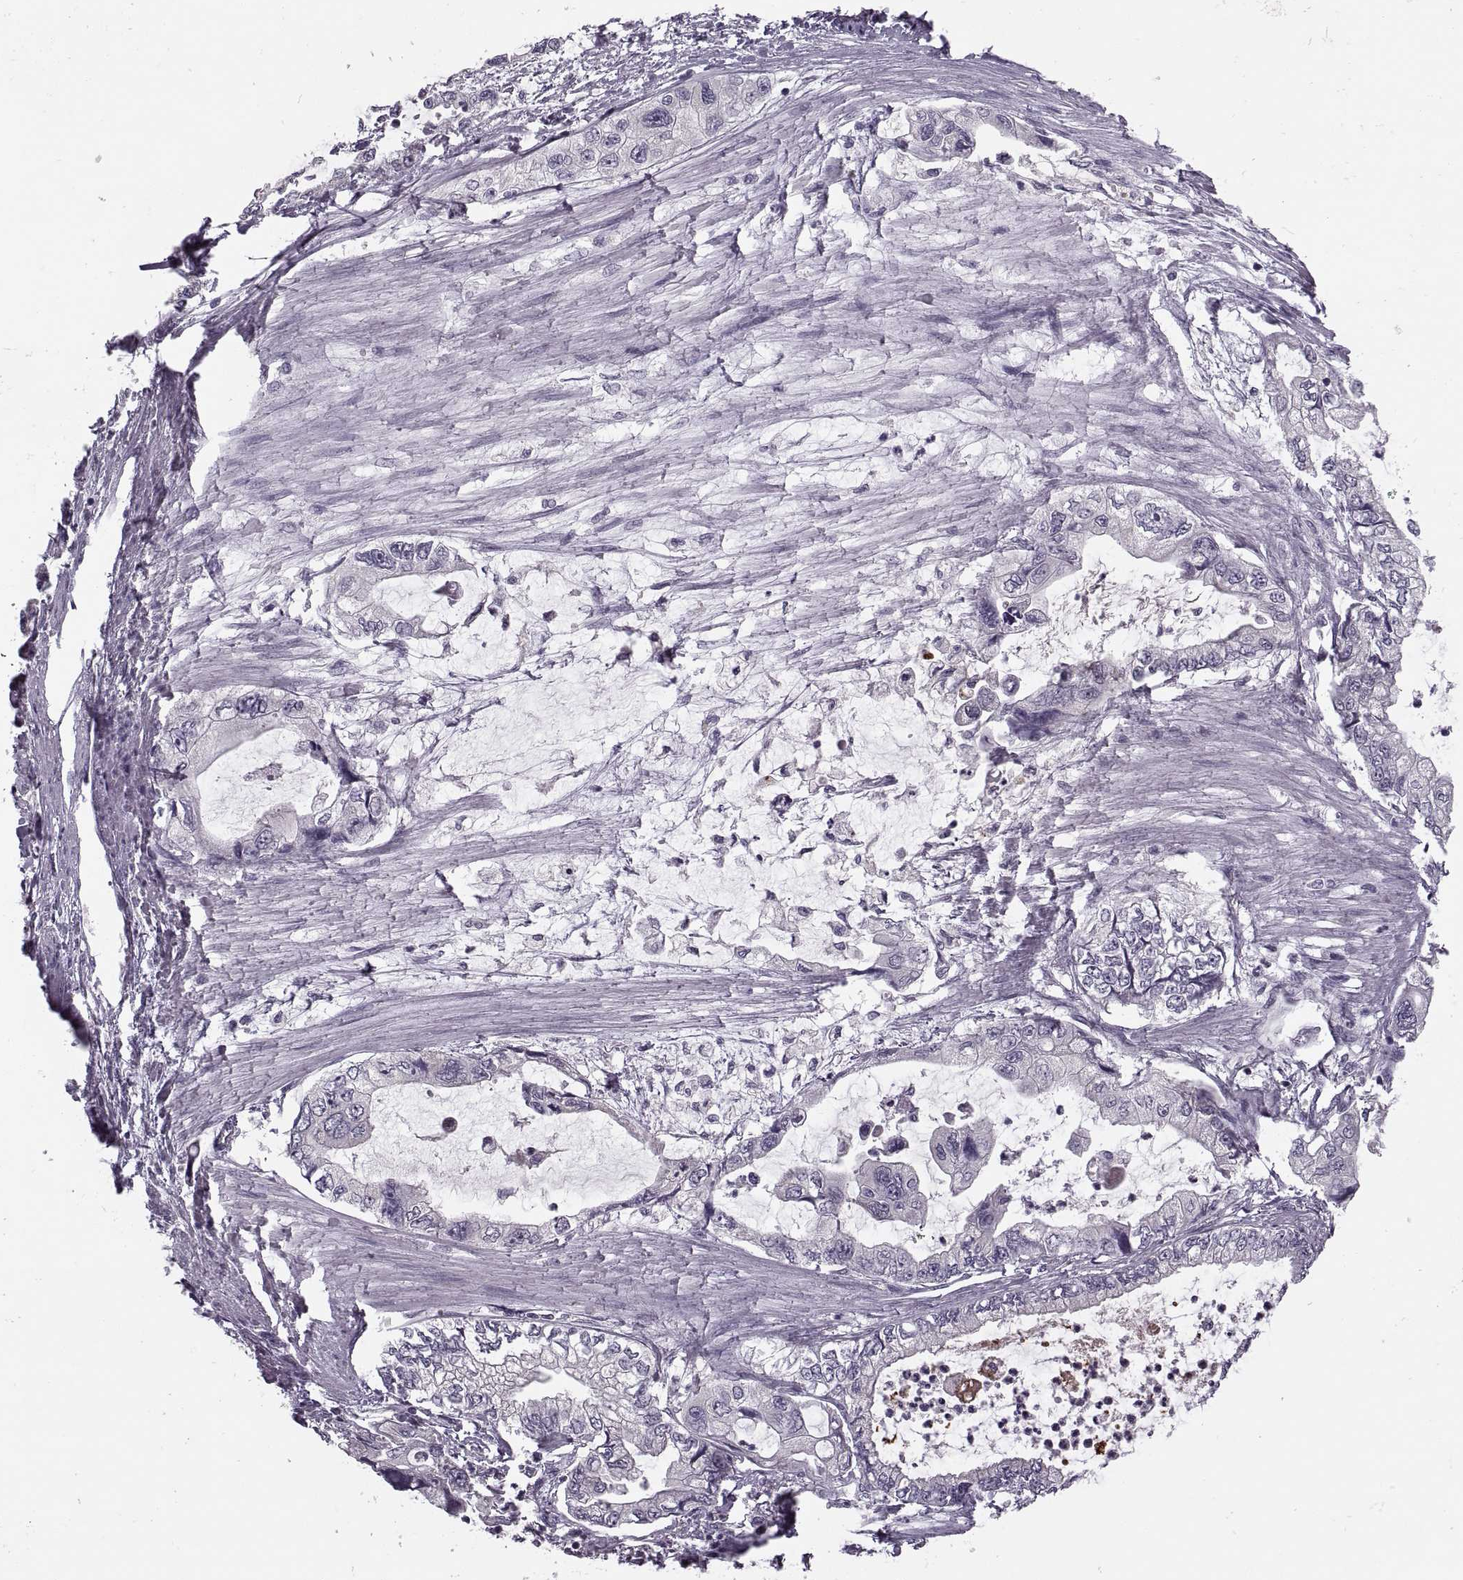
{"staining": {"intensity": "negative", "quantity": "none", "location": "none"}, "tissue": "stomach cancer", "cell_type": "Tumor cells", "image_type": "cancer", "snomed": [{"axis": "morphology", "description": "Adenocarcinoma, NOS"}, {"axis": "topography", "description": "Pancreas"}, {"axis": "topography", "description": "Stomach, upper"}, {"axis": "topography", "description": "Stomach"}], "caption": "High power microscopy photomicrograph of an immunohistochemistry (IHC) image of adenocarcinoma (stomach), revealing no significant staining in tumor cells. (Stains: DAB IHC with hematoxylin counter stain, Microscopy: brightfield microscopy at high magnification).", "gene": "CACNA1F", "patient": {"sex": "male", "age": 77}}